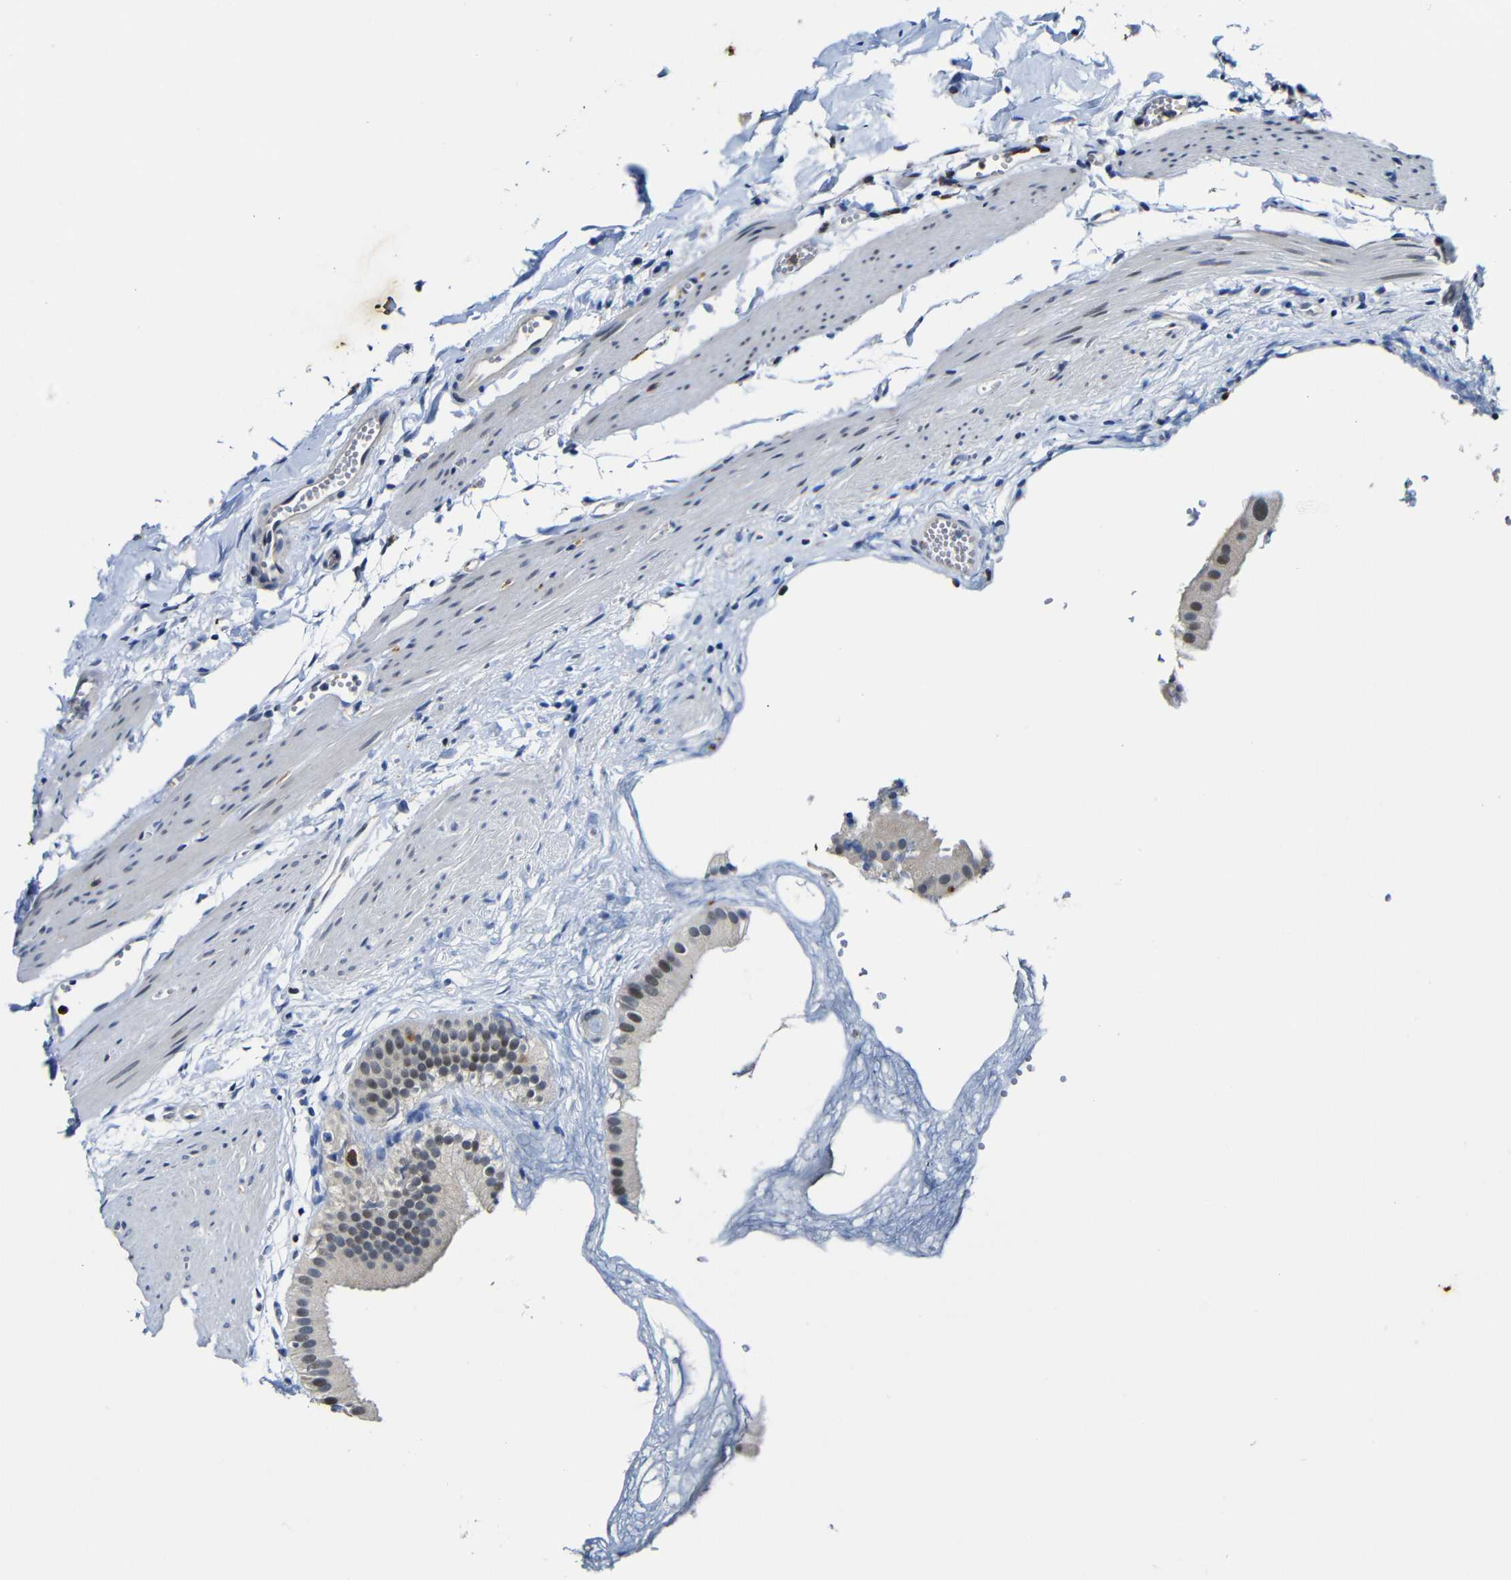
{"staining": {"intensity": "weak", "quantity": ">75%", "location": "cytoplasmic/membranous,nuclear"}, "tissue": "gallbladder", "cell_type": "Glandular cells", "image_type": "normal", "snomed": [{"axis": "morphology", "description": "Normal tissue, NOS"}, {"axis": "topography", "description": "Gallbladder"}], "caption": "Immunohistochemistry image of benign human gallbladder stained for a protein (brown), which reveals low levels of weak cytoplasmic/membranous,nuclear positivity in approximately >75% of glandular cells.", "gene": "FURIN", "patient": {"sex": "female", "age": 64}}